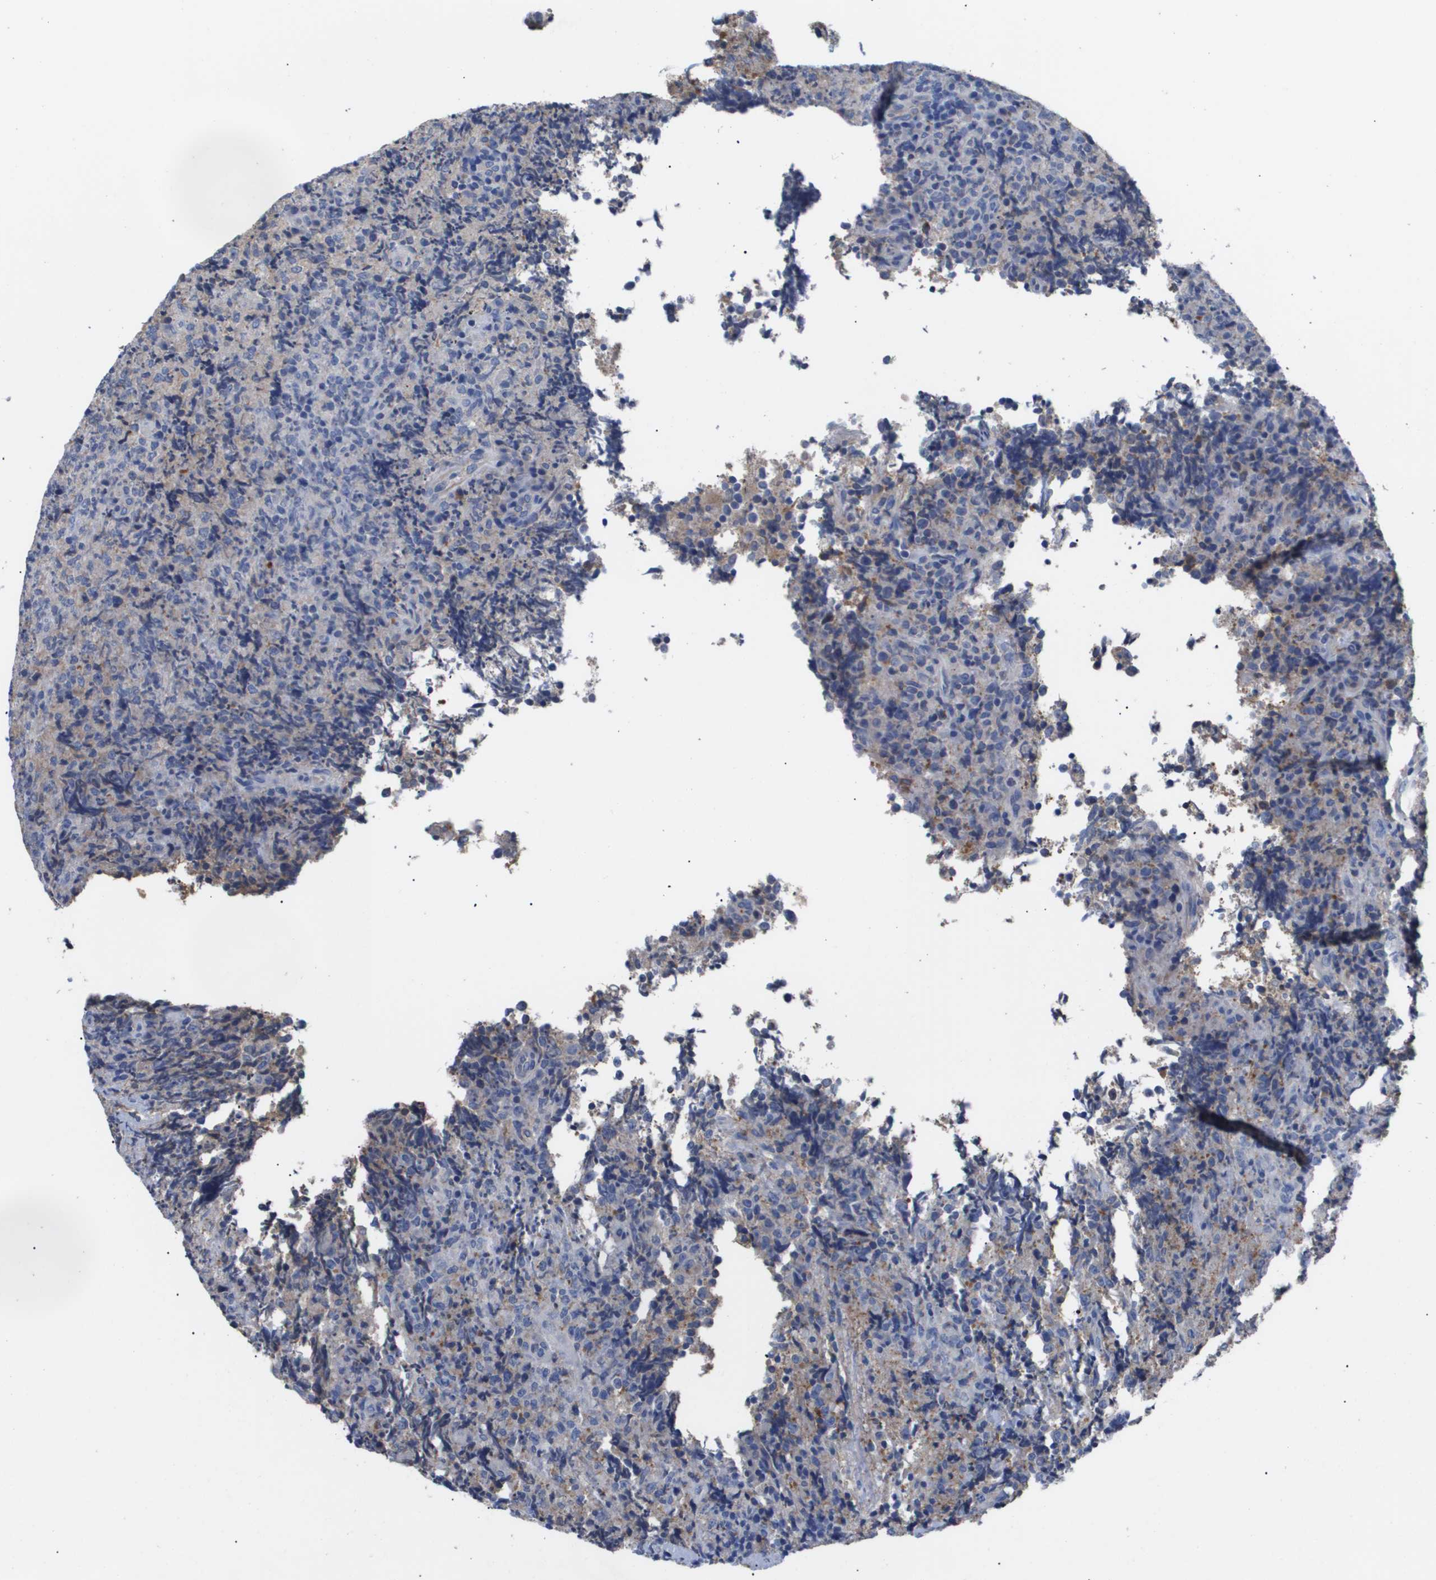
{"staining": {"intensity": "negative", "quantity": "none", "location": "none"}, "tissue": "lymphoma", "cell_type": "Tumor cells", "image_type": "cancer", "snomed": [{"axis": "morphology", "description": "Malignant lymphoma, non-Hodgkin's type, High grade"}, {"axis": "topography", "description": "Tonsil"}], "caption": "Immunohistochemistry photomicrograph of lymphoma stained for a protein (brown), which demonstrates no expression in tumor cells.", "gene": "SERPINA6", "patient": {"sex": "female", "age": 36}}